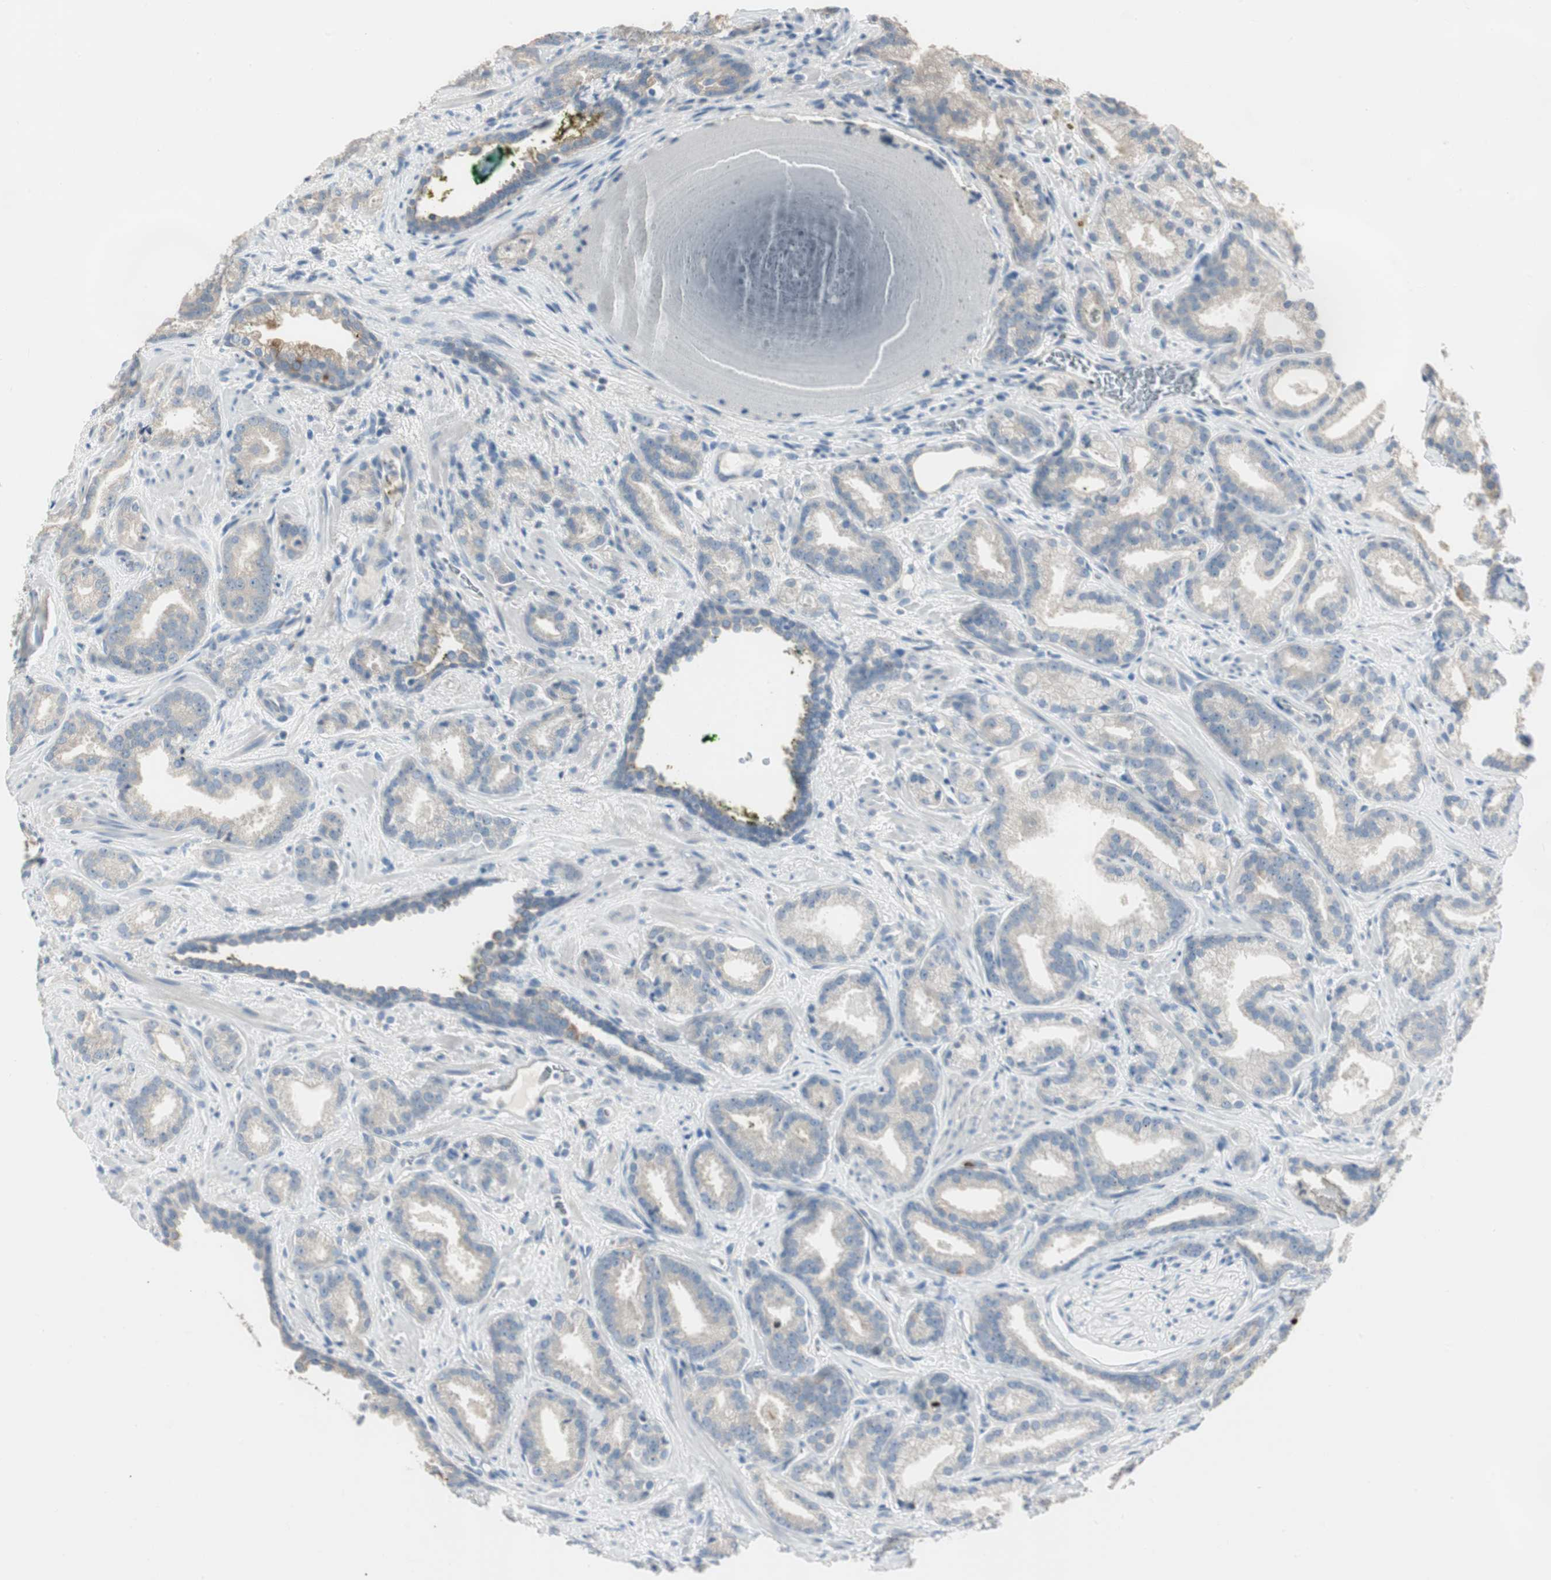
{"staining": {"intensity": "negative", "quantity": "none", "location": "none"}, "tissue": "prostate cancer", "cell_type": "Tumor cells", "image_type": "cancer", "snomed": [{"axis": "morphology", "description": "Adenocarcinoma, Low grade"}, {"axis": "topography", "description": "Prostate"}], "caption": "DAB immunohistochemical staining of human prostate low-grade adenocarcinoma exhibits no significant positivity in tumor cells.", "gene": "SPINK4", "patient": {"sex": "male", "age": 63}}